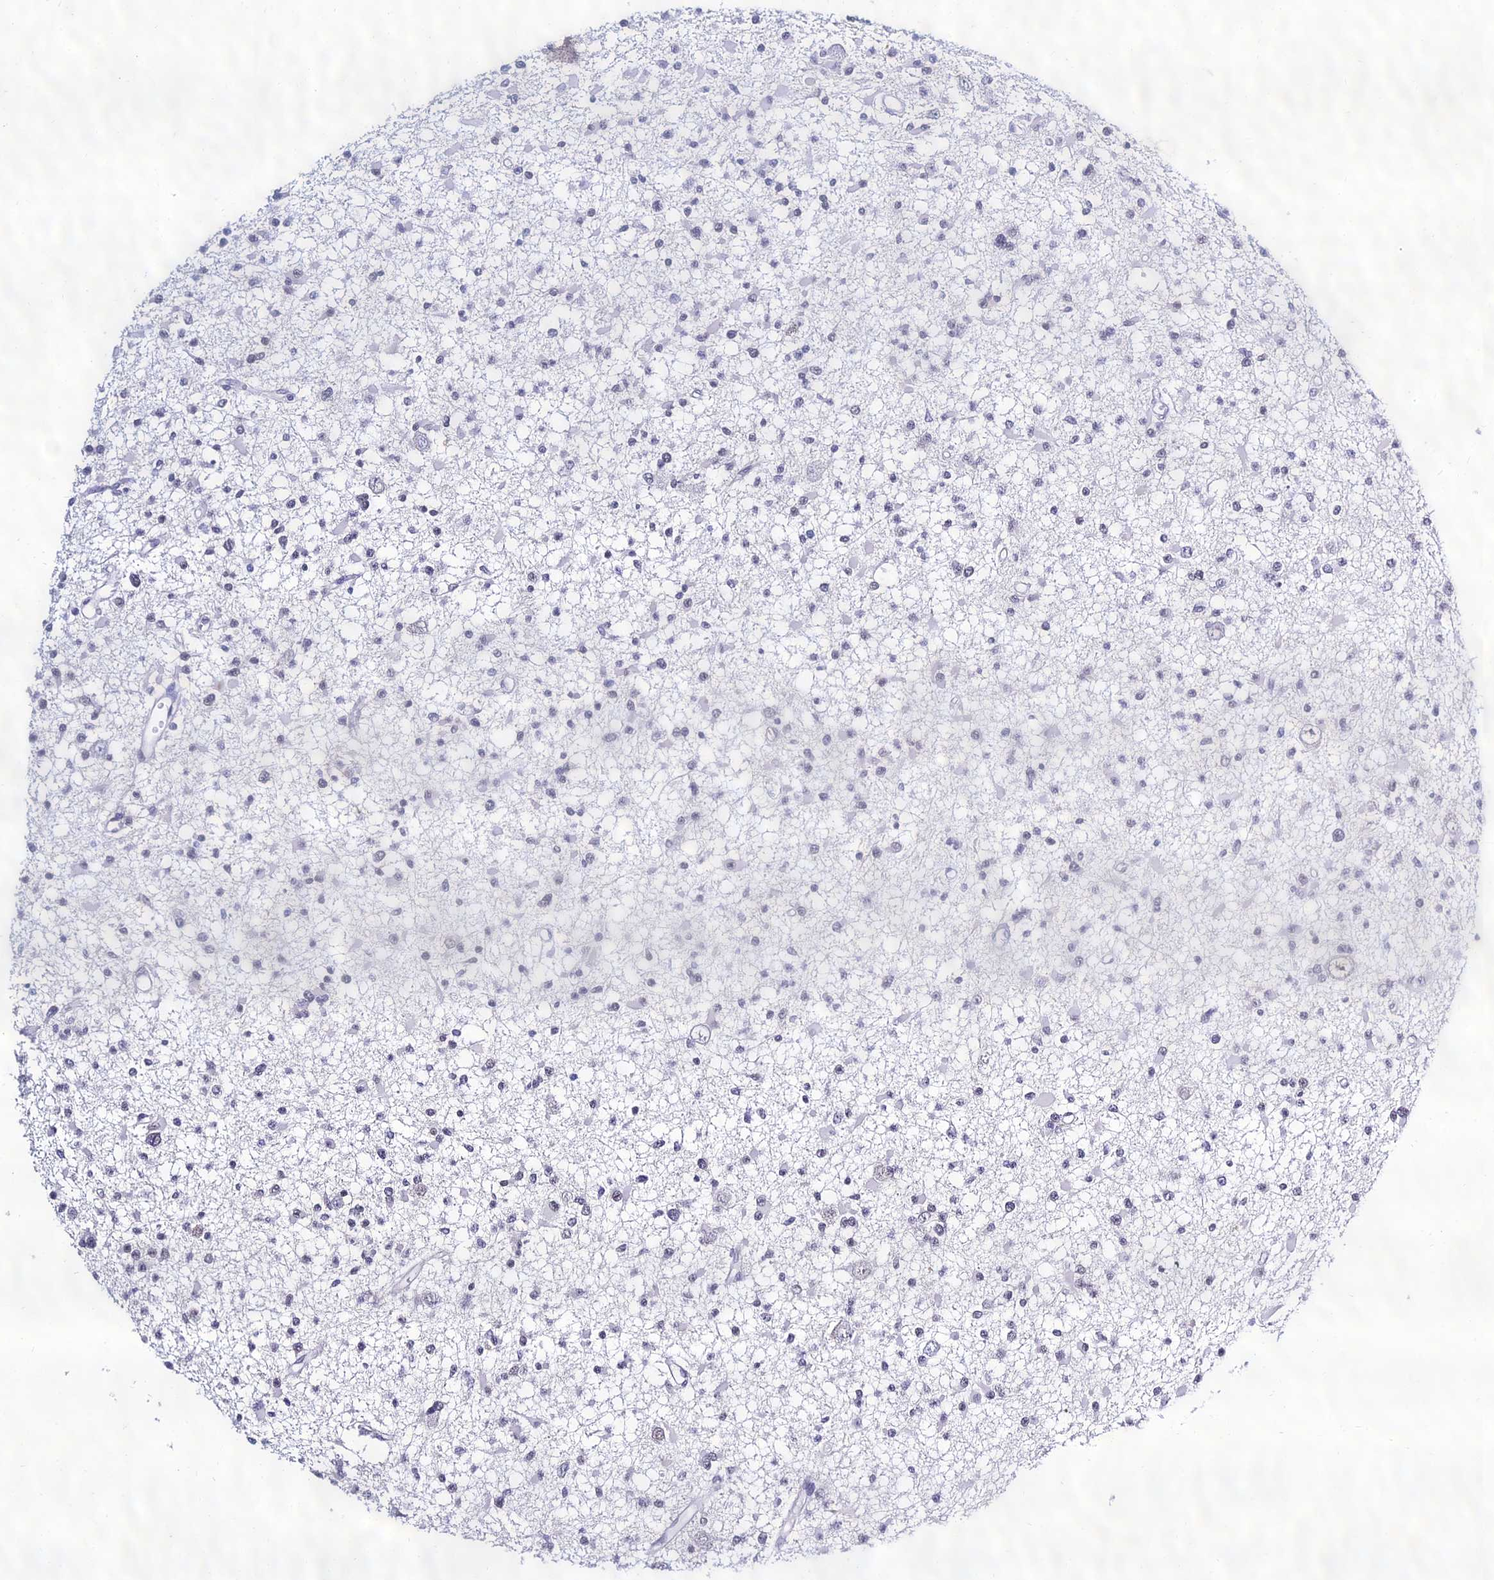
{"staining": {"intensity": "negative", "quantity": "none", "location": "none"}, "tissue": "glioma", "cell_type": "Tumor cells", "image_type": "cancer", "snomed": [{"axis": "morphology", "description": "Glioma, malignant, Low grade"}, {"axis": "topography", "description": "Brain"}], "caption": "IHC histopathology image of neoplastic tissue: human malignant glioma (low-grade) stained with DAB reveals no significant protein expression in tumor cells.", "gene": "PPP4R2", "patient": {"sex": "female", "age": 22}}